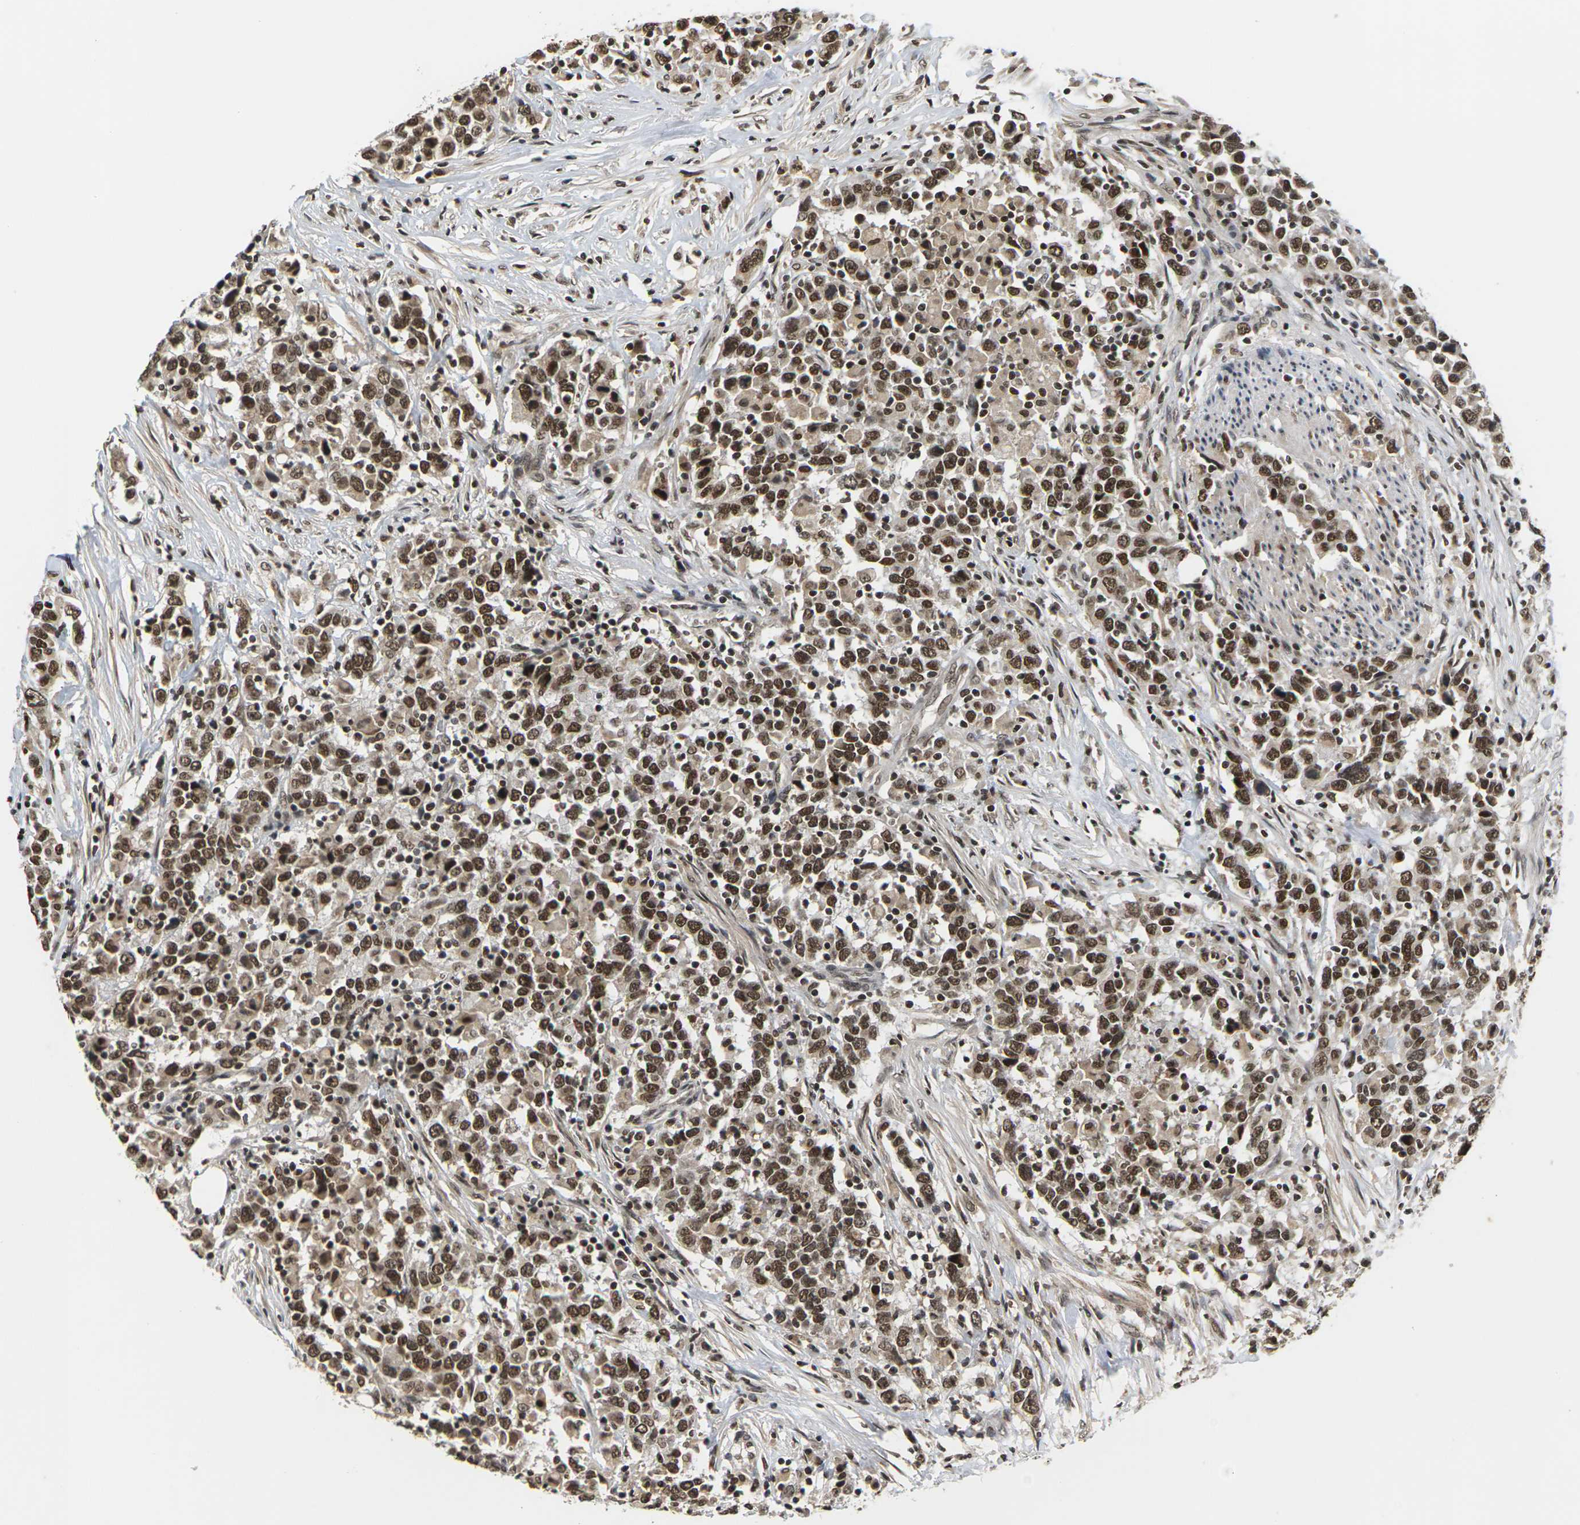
{"staining": {"intensity": "strong", "quantity": ">75%", "location": "cytoplasmic/membranous,nuclear"}, "tissue": "urothelial cancer", "cell_type": "Tumor cells", "image_type": "cancer", "snomed": [{"axis": "morphology", "description": "Urothelial carcinoma, High grade"}, {"axis": "topography", "description": "Urinary bladder"}], "caption": "A histopathology image showing strong cytoplasmic/membranous and nuclear expression in about >75% of tumor cells in urothelial carcinoma (high-grade), as visualized by brown immunohistochemical staining.", "gene": "NELFA", "patient": {"sex": "male", "age": 61}}